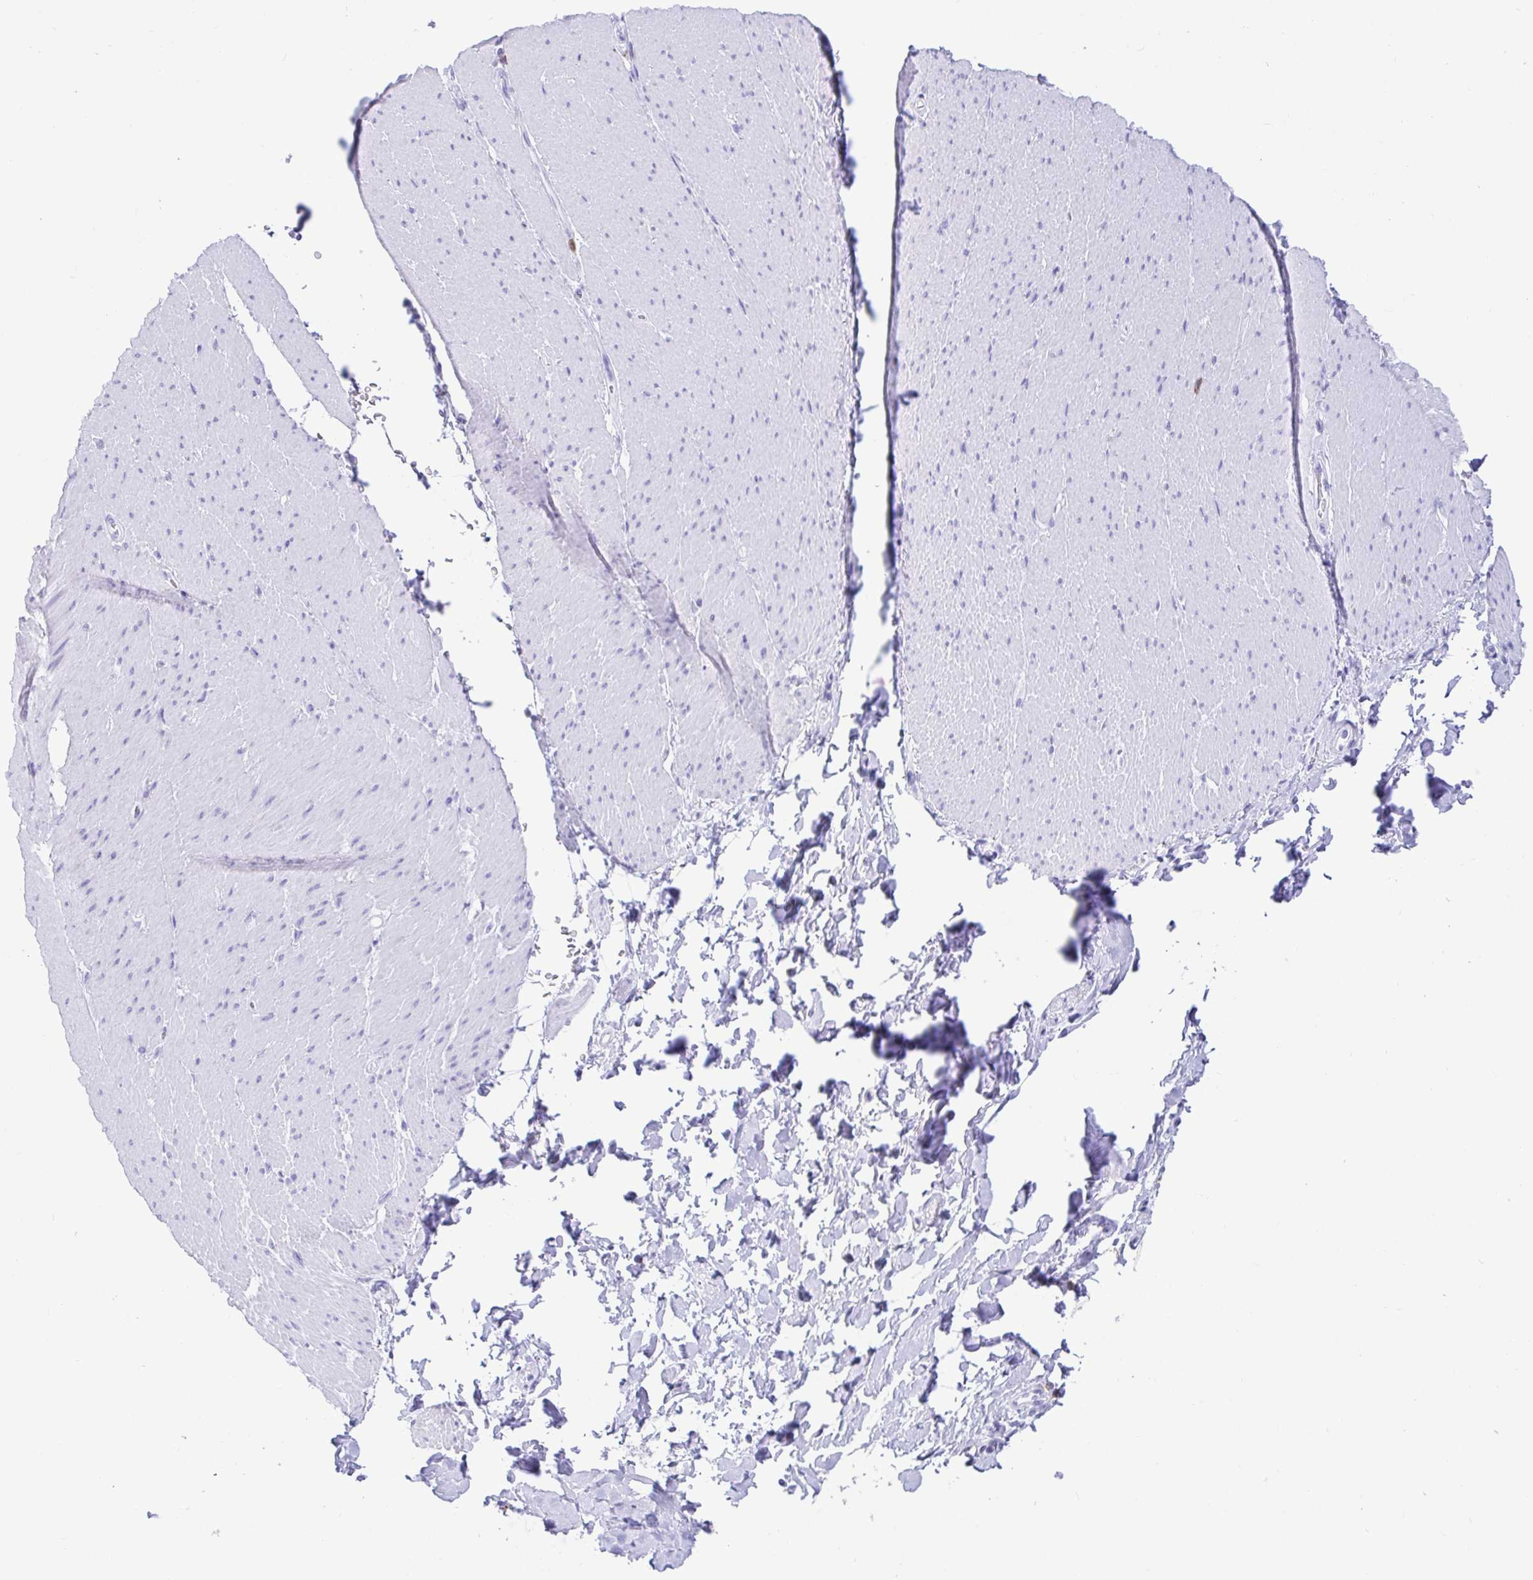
{"staining": {"intensity": "negative", "quantity": "none", "location": "none"}, "tissue": "smooth muscle", "cell_type": "Smooth muscle cells", "image_type": "normal", "snomed": [{"axis": "morphology", "description": "Normal tissue, NOS"}, {"axis": "topography", "description": "Smooth muscle"}, {"axis": "topography", "description": "Rectum"}], "caption": "High magnification brightfield microscopy of unremarkable smooth muscle stained with DAB (3,3'-diaminobenzidine) (brown) and counterstained with hematoxylin (blue): smooth muscle cells show no significant staining. (DAB IHC visualized using brightfield microscopy, high magnification).", "gene": "CD5", "patient": {"sex": "male", "age": 53}}